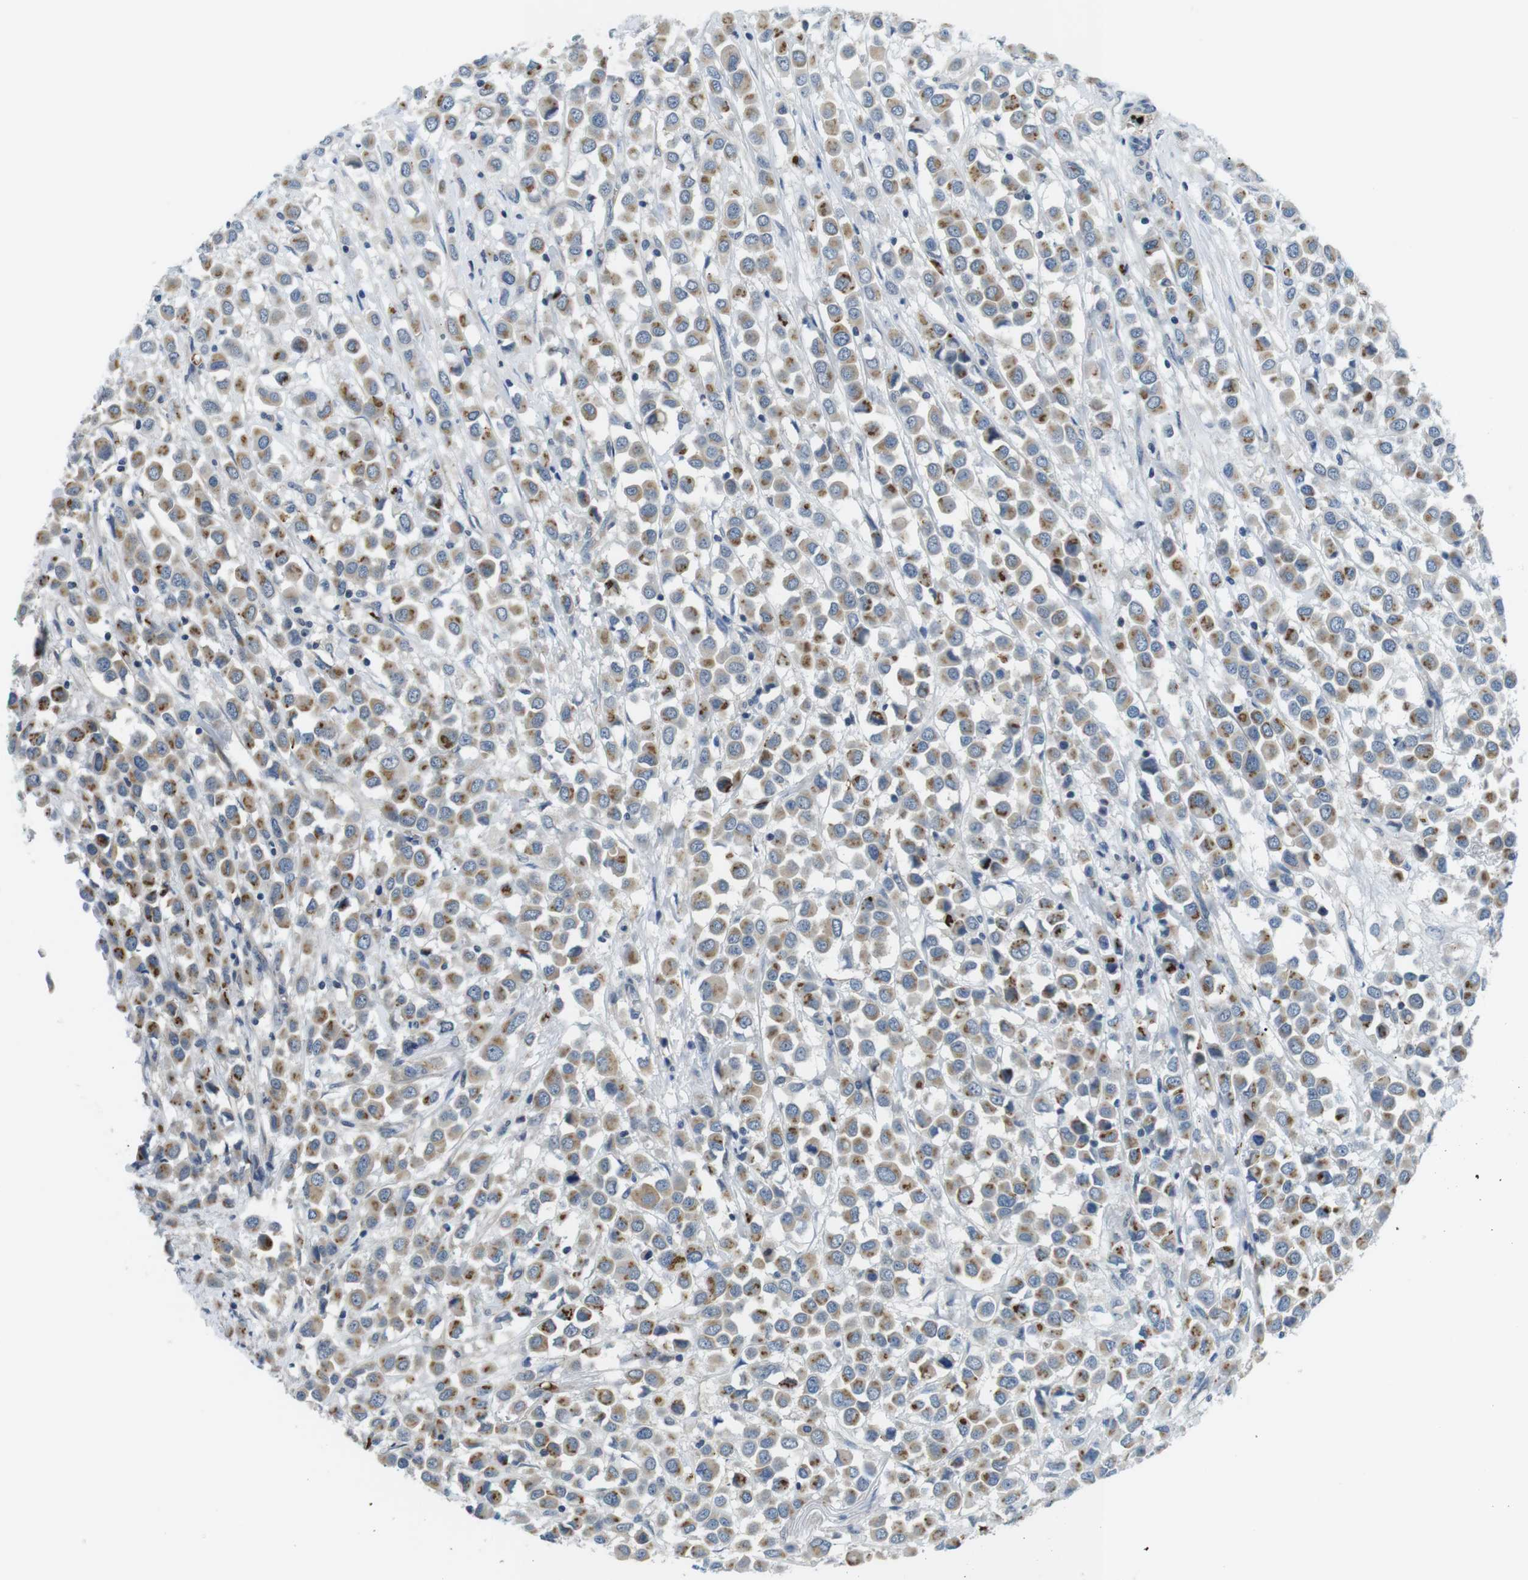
{"staining": {"intensity": "moderate", "quantity": ">75%", "location": "cytoplasmic/membranous"}, "tissue": "breast cancer", "cell_type": "Tumor cells", "image_type": "cancer", "snomed": [{"axis": "morphology", "description": "Duct carcinoma"}, {"axis": "topography", "description": "Breast"}], "caption": "Breast cancer tissue reveals moderate cytoplasmic/membranous positivity in about >75% of tumor cells, visualized by immunohistochemistry.", "gene": "WSCD1", "patient": {"sex": "female", "age": 61}}